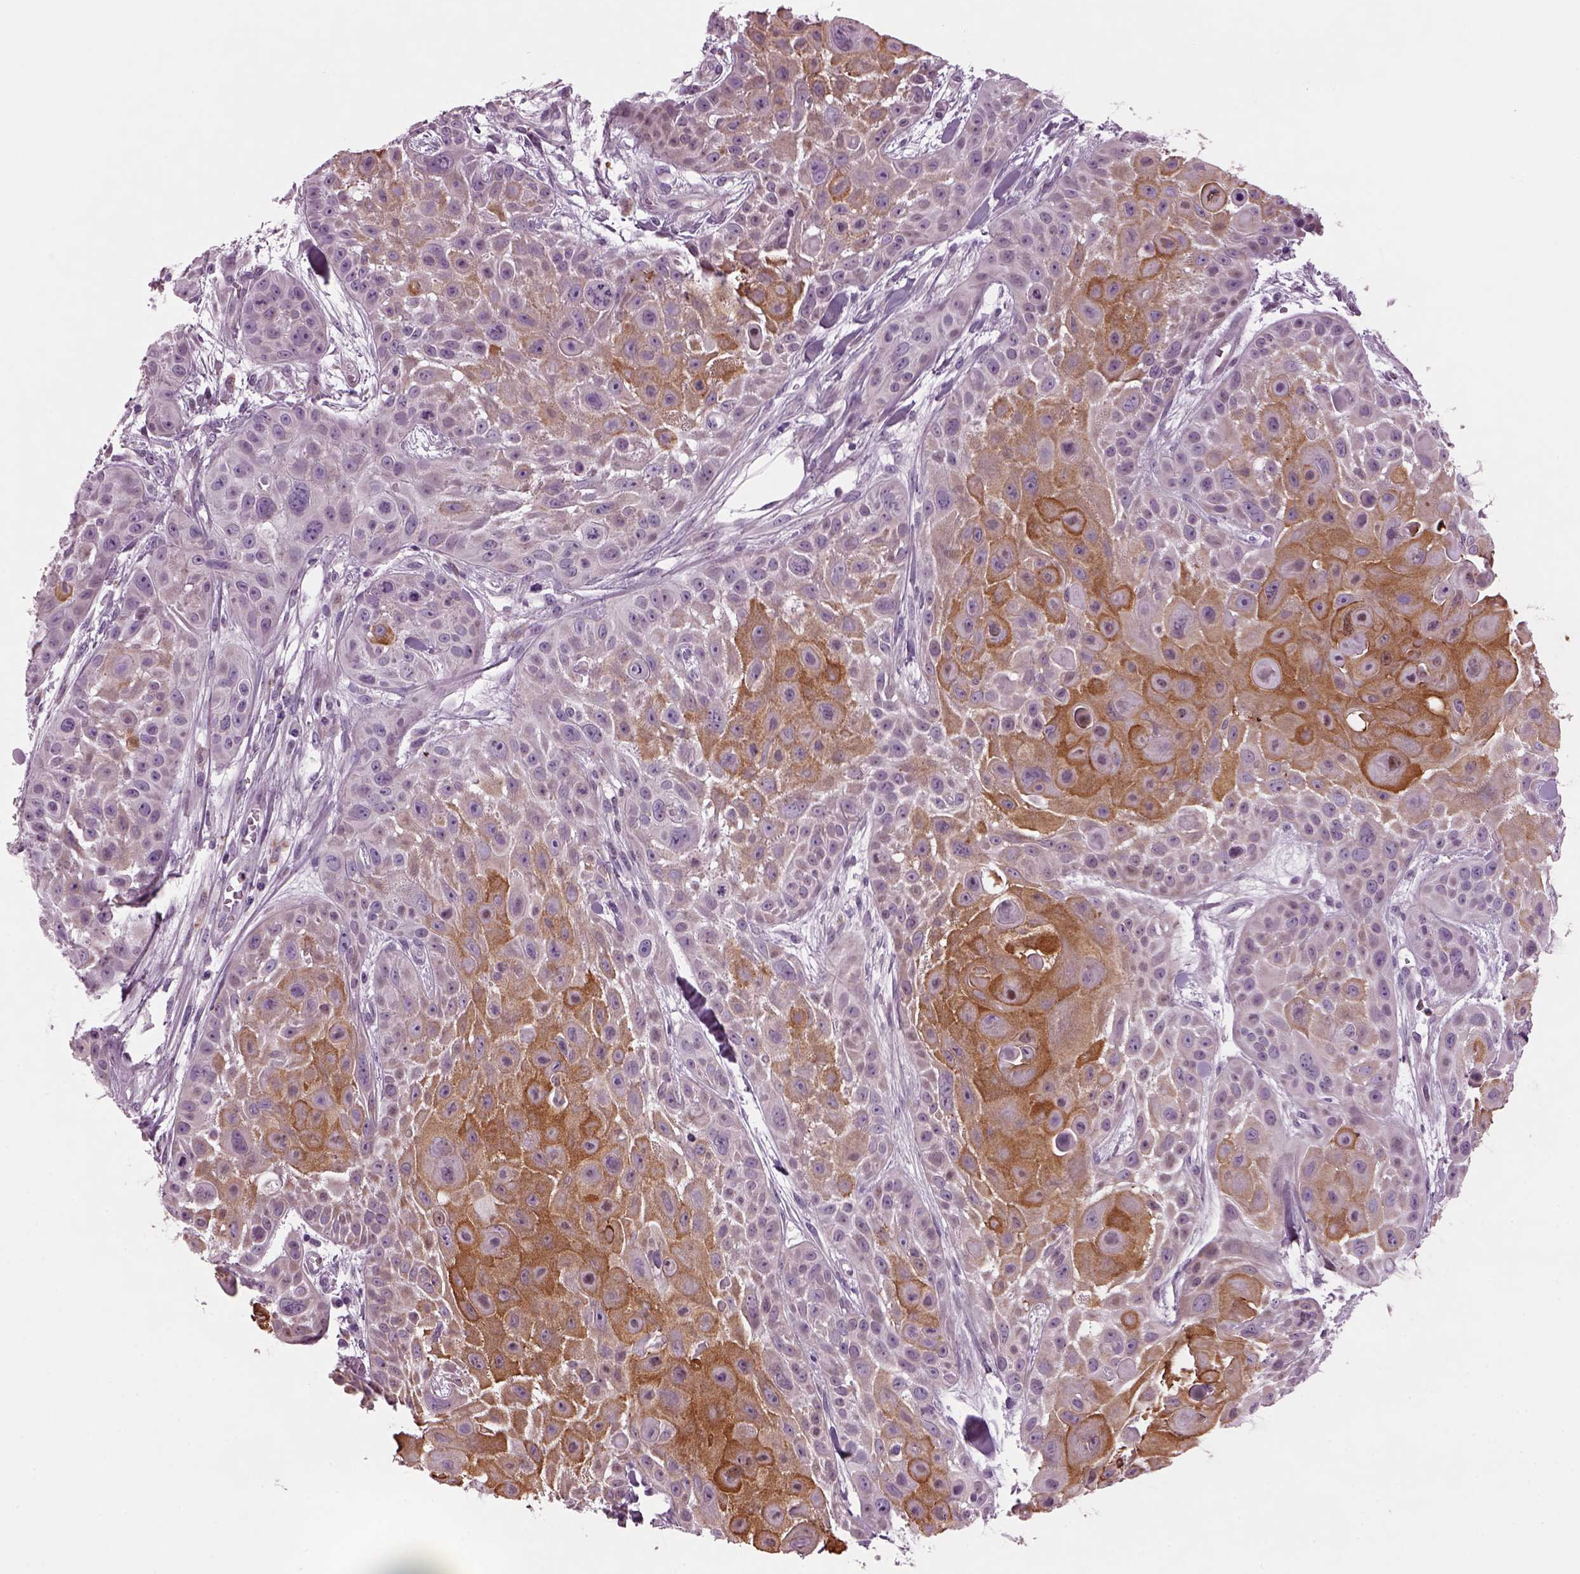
{"staining": {"intensity": "moderate", "quantity": "25%-75%", "location": "cytoplasmic/membranous"}, "tissue": "skin cancer", "cell_type": "Tumor cells", "image_type": "cancer", "snomed": [{"axis": "morphology", "description": "Squamous cell carcinoma, NOS"}, {"axis": "topography", "description": "Skin"}, {"axis": "topography", "description": "Anal"}], "caption": "Skin cancer stained for a protein shows moderate cytoplasmic/membranous positivity in tumor cells. Using DAB (3,3'-diaminobenzidine) (brown) and hematoxylin (blue) stains, captured at high magnification using brightfield microscopy.", "gene": "PRR9", "patient": {"sex": "female", "age": 75}}